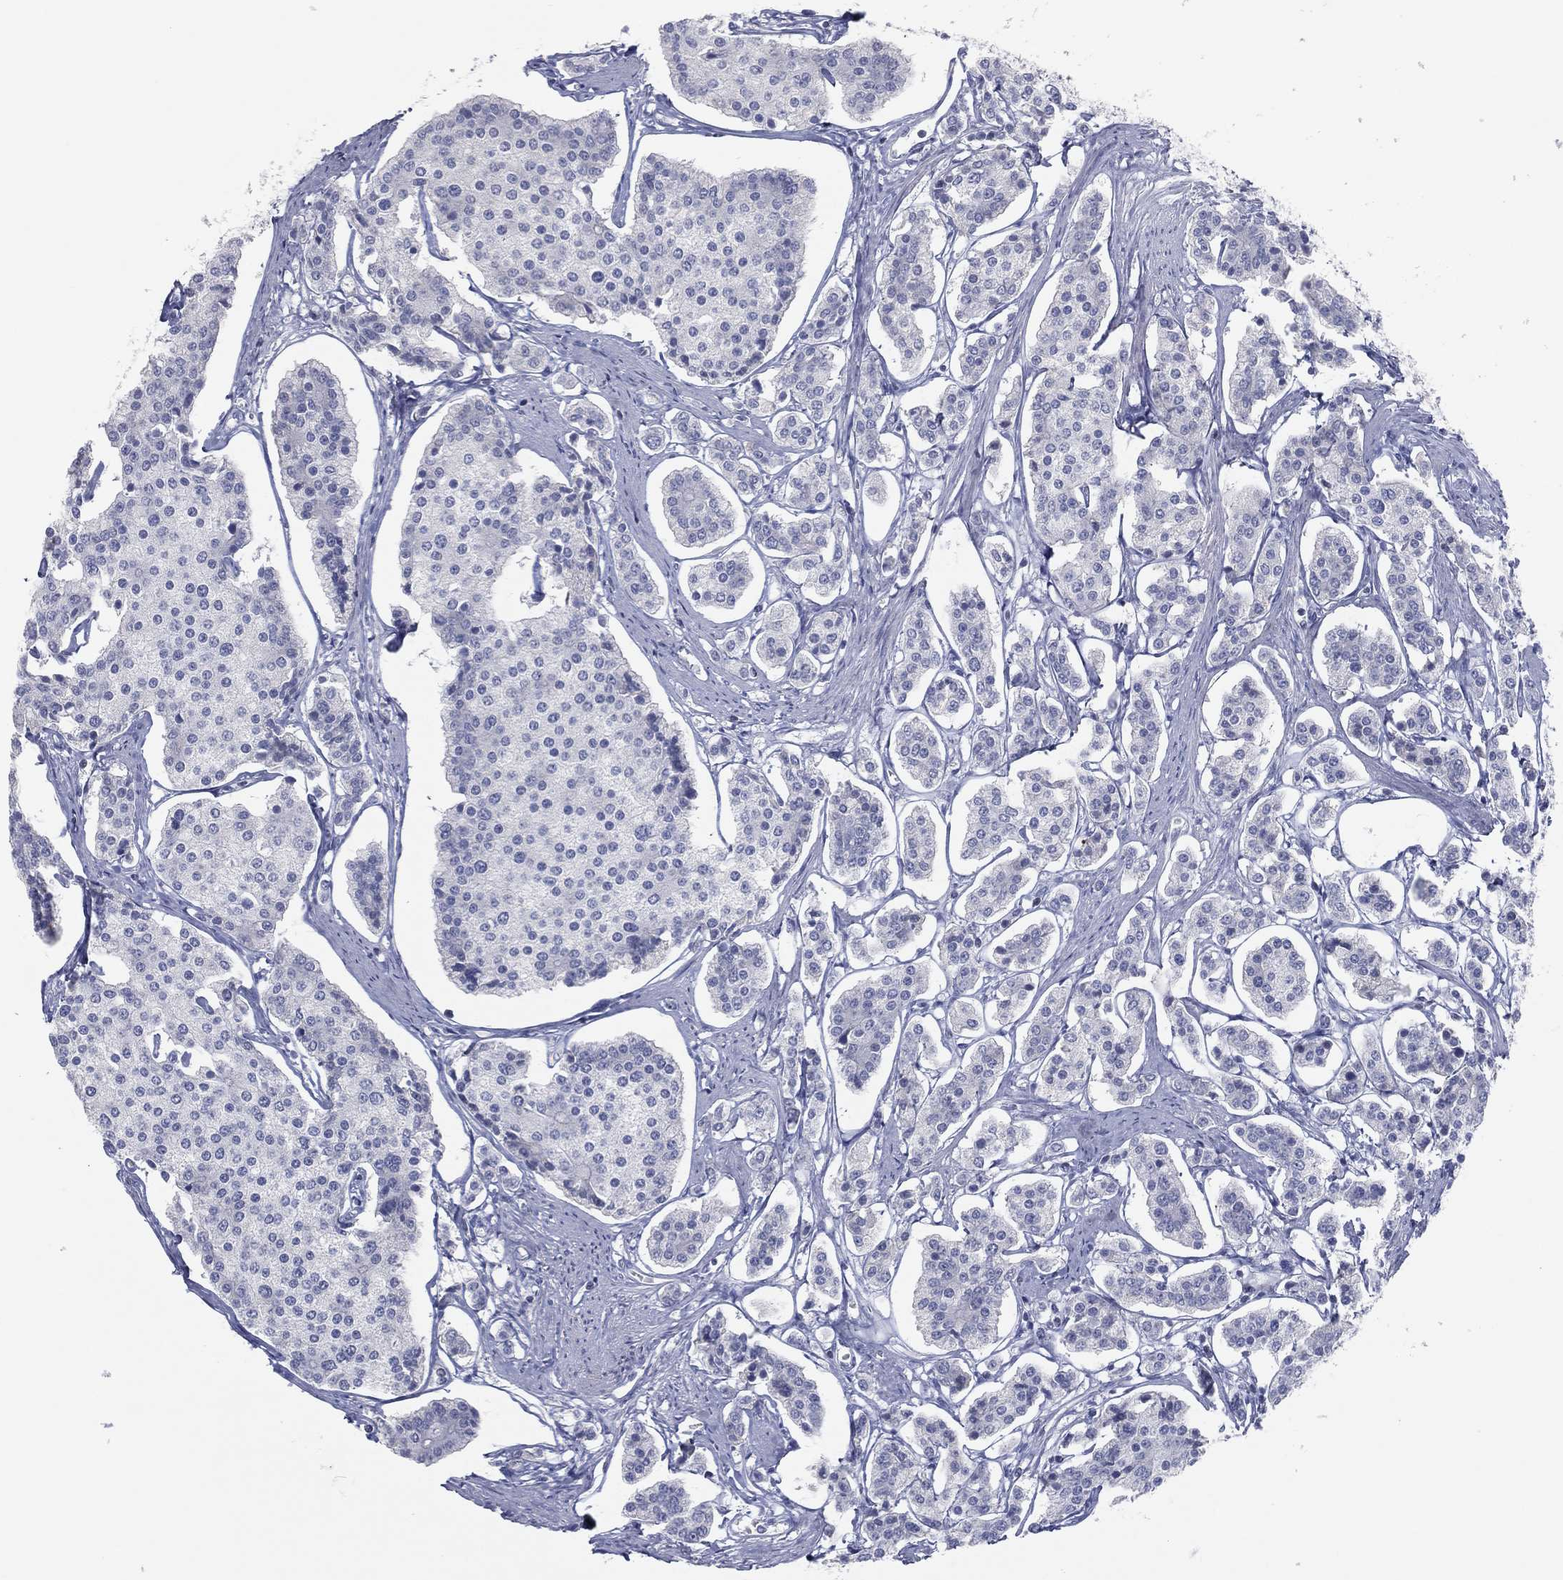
{"staining": {"intensity": "negative", "quantity": "none", "location": "none"}, "tissue": "carcinoid", "cell_type": "Tumor cells", "image_type": "cancer", "snomed": [{"axis": "morphology", "description": "Carcinoid, malignant, NOS"}, {"axis": "topography", "description": "Small intestine"}], "caption": "High magnification brightfield microscopy of malignant carcinoid stained with DAB (3,3'-diaminobenzidine) (brown) and counterstained with hematoxylin (blue): tumor cells show no significant expression. The staining was performed using DAB to visualize the protein expression in brown, while the nuclei were stained in blue with hematoxylin (Magnification: 20x).", "gene": "CPT1B", "patient": {"sex": "female", "age": 65}}